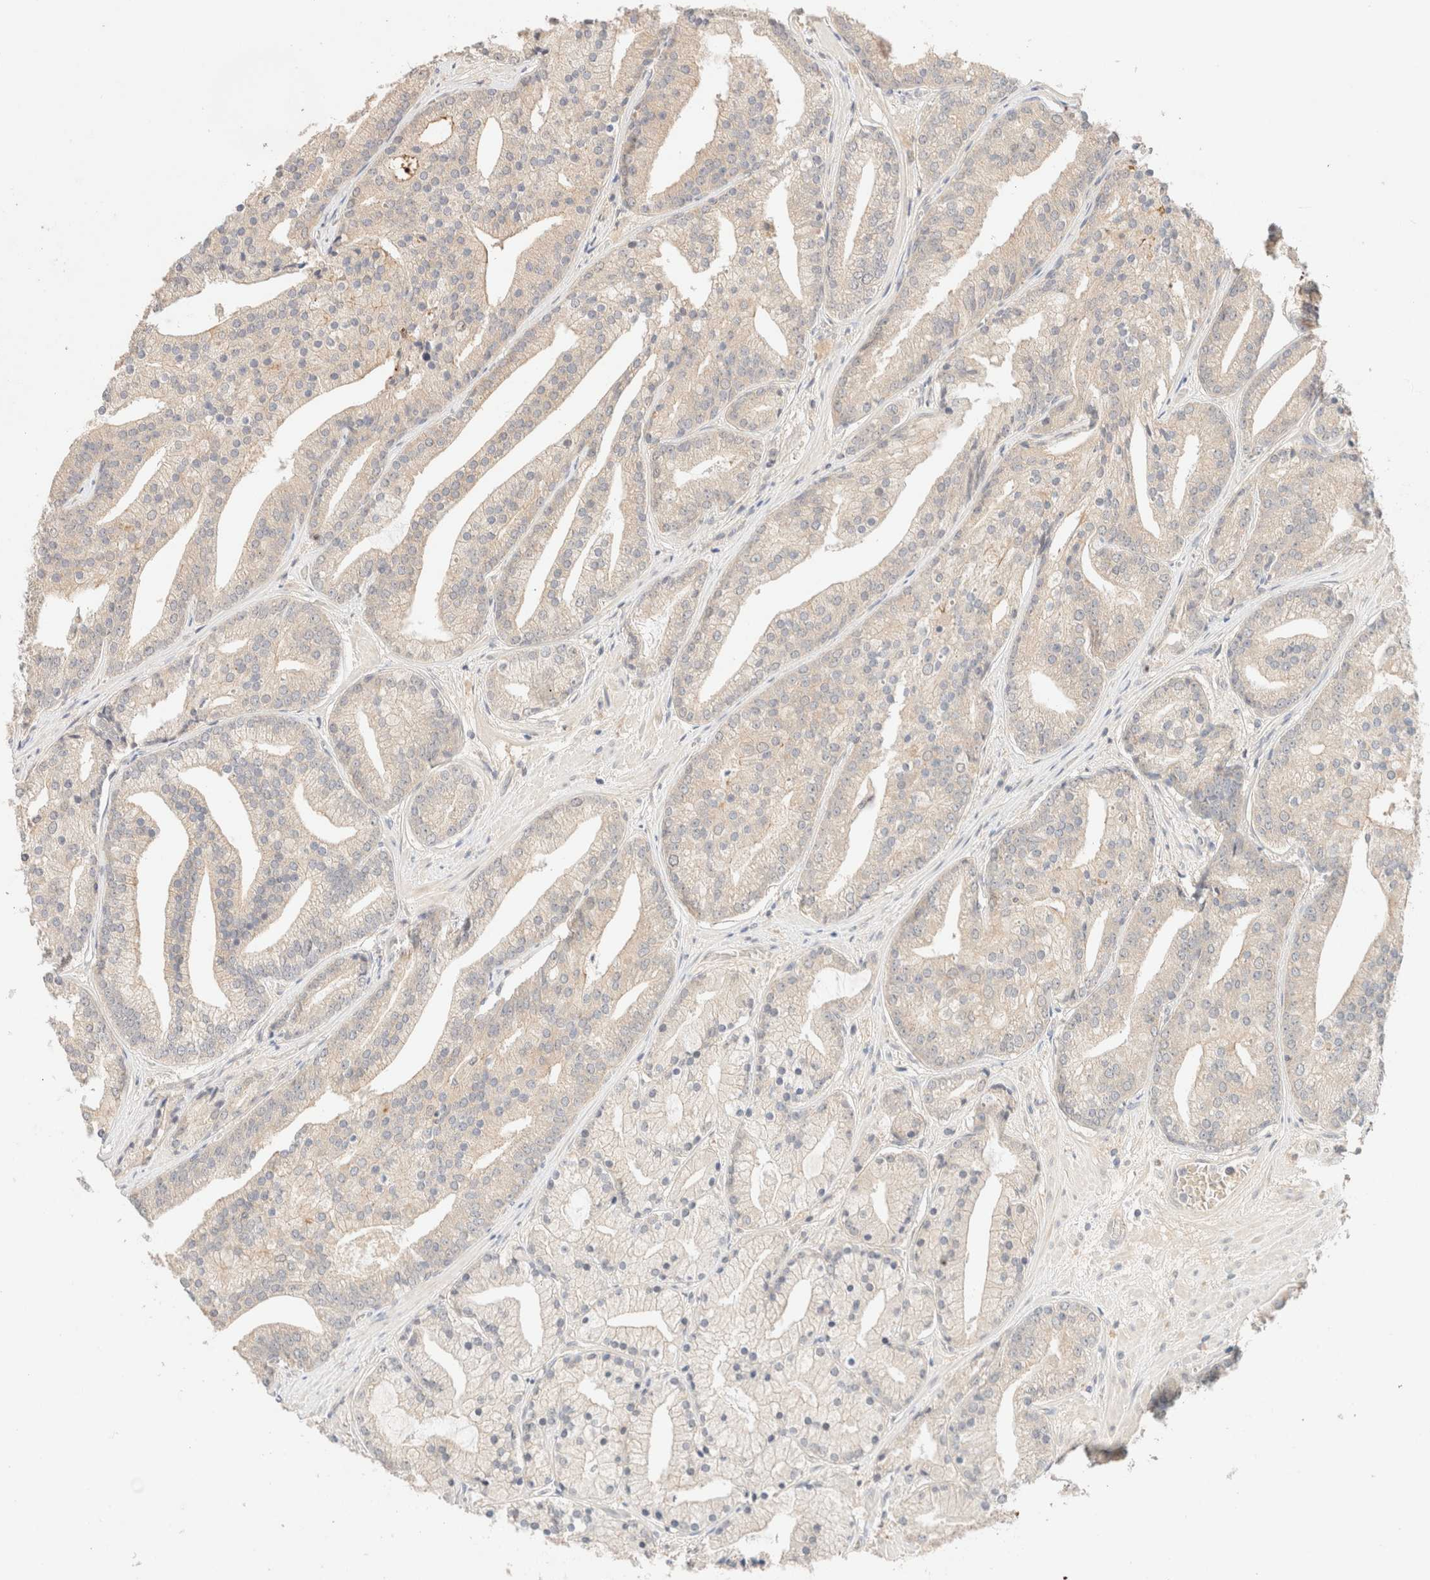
{"staining": {"intensity": "negative", "quantity": "none", "location": "none"}, "tissue": "prostate cancer", "cell_type": "Tumor cells", "image_type": "cancer", "snomed": [{"axis": "morphology", "description": "Adenocarcinoma, Low grade"}, {"axis": "topography", "description": "Prostate"}], "caption": "IHC of low-grade adenocarcinoma (prostate) reveals no expression in tumor cells.", "gene": "SARM1", "patient": {"sex": "male", "age": 67}}